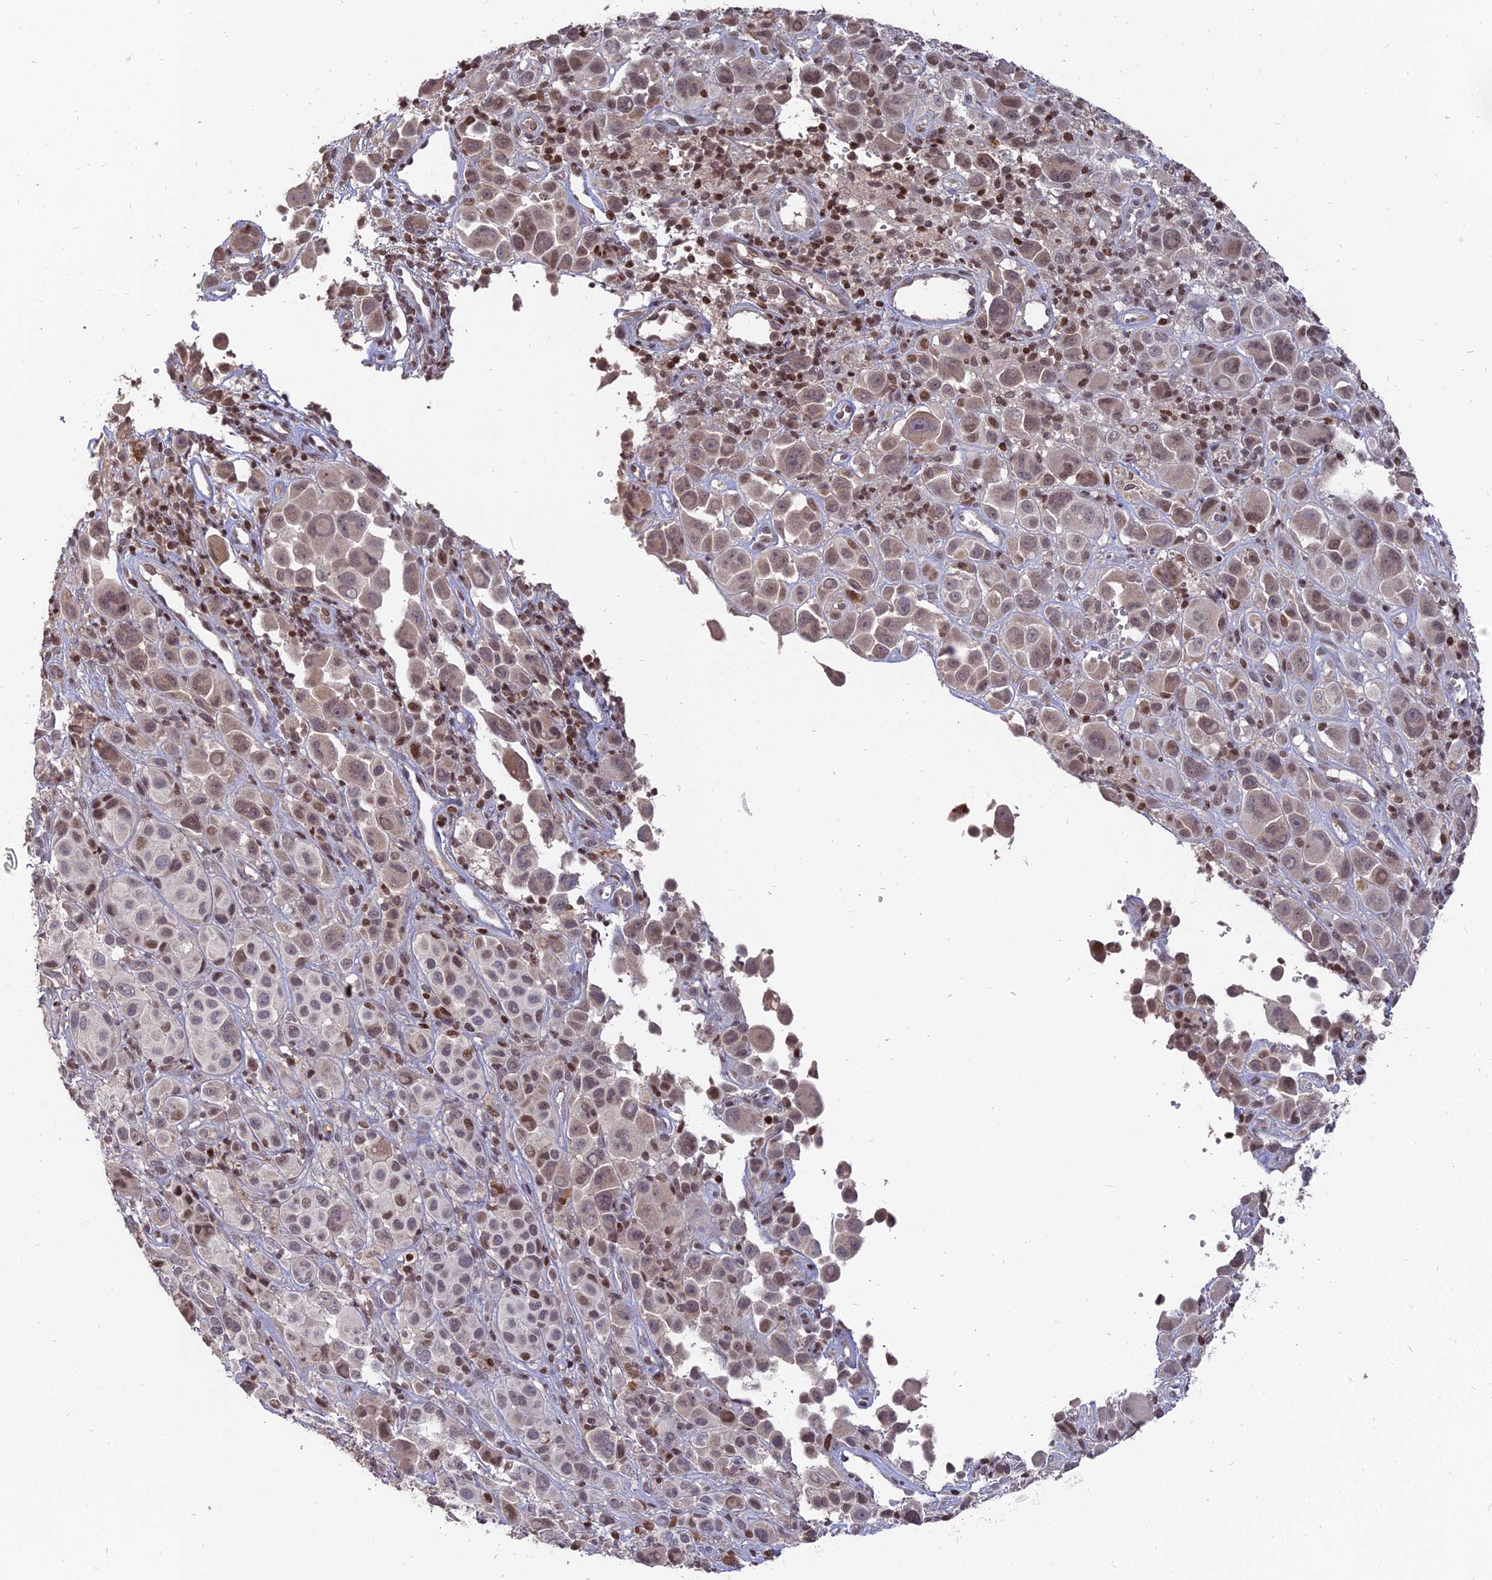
{"staining": {"intensity": "moderate", "quantity": "<25%", "location": "nuclear"}, "tissue": "melanoma", "cell_type": "Tumor cells", "image_type": "cancer", "snomed": [{"axis": "morphology", "description": "Malignant melanoma, NOS"}, {"axis": "topography", "description": "Skin of trunk"}], "caption": "This image demonstrates immunohistochemistry (IHC) staining of human melanoma, with low moderate nuclear expression in approximately <25% of tumor cells.", "gene": "NR1H3", "patient": {"sex": "male", "age": 71}}